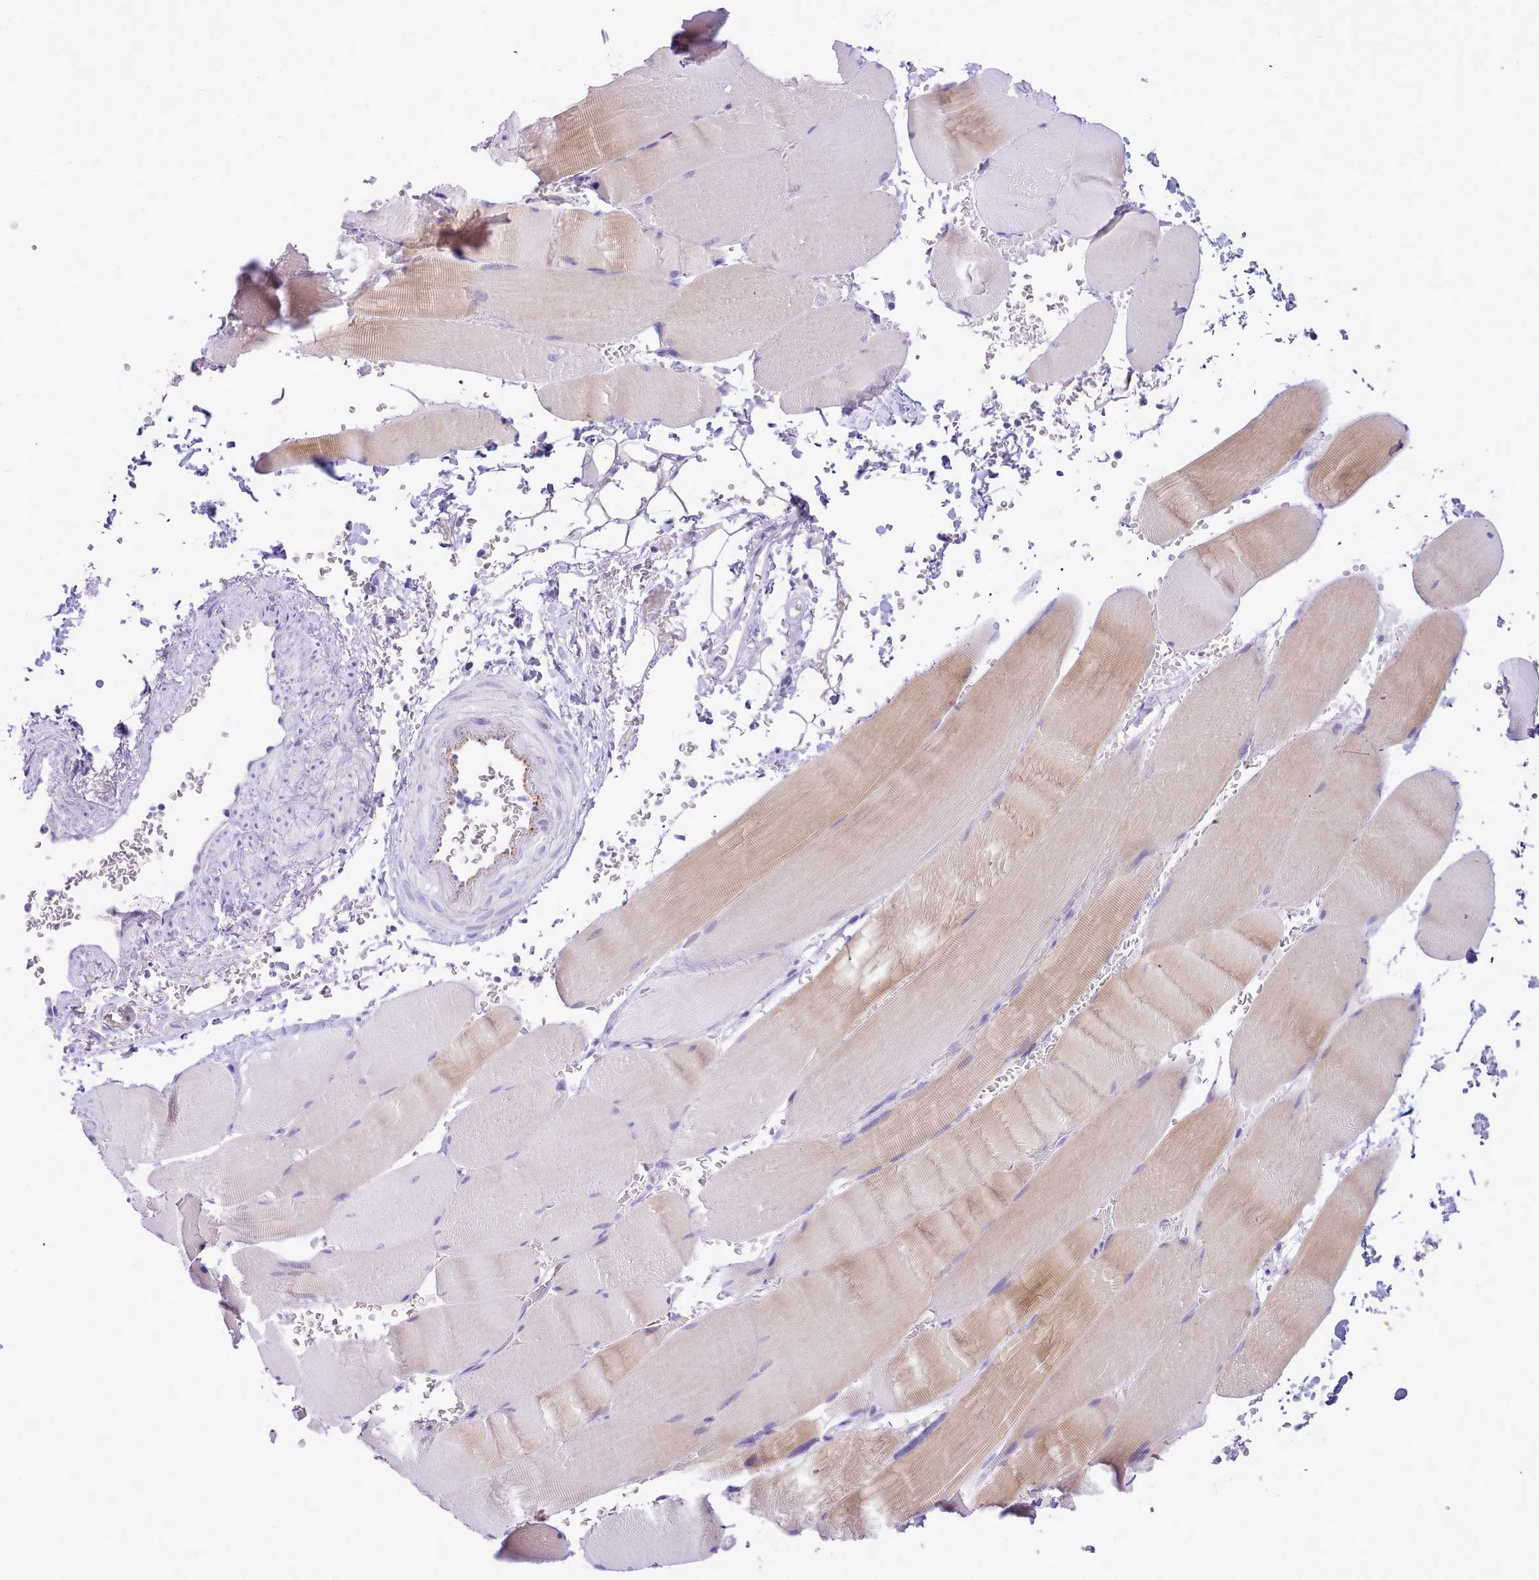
{"staining": {"intensity": "moderate", "quantity": "<25%", "location": "cytoplasmic/membranous"}, "tissue": "skeletal muscle", "cell_type": "Myocytes", "image_type": "normal", "snomed": [{"axis": "morphology", "description": "Normal tissue, NOS"}, {"axis": "topography", "description": "Skeletal muscle"}, {"axis": "topography", "description": "Head-Neck"}], "caption": "Brown immunohistochemical staining in normal skeletal muscle demonstrates moderate cytoplasmic/membranous expression in about <25% of myocytes.", "gene": "LRRC37A2", "patient": {"sex": "male", "age": 66}}